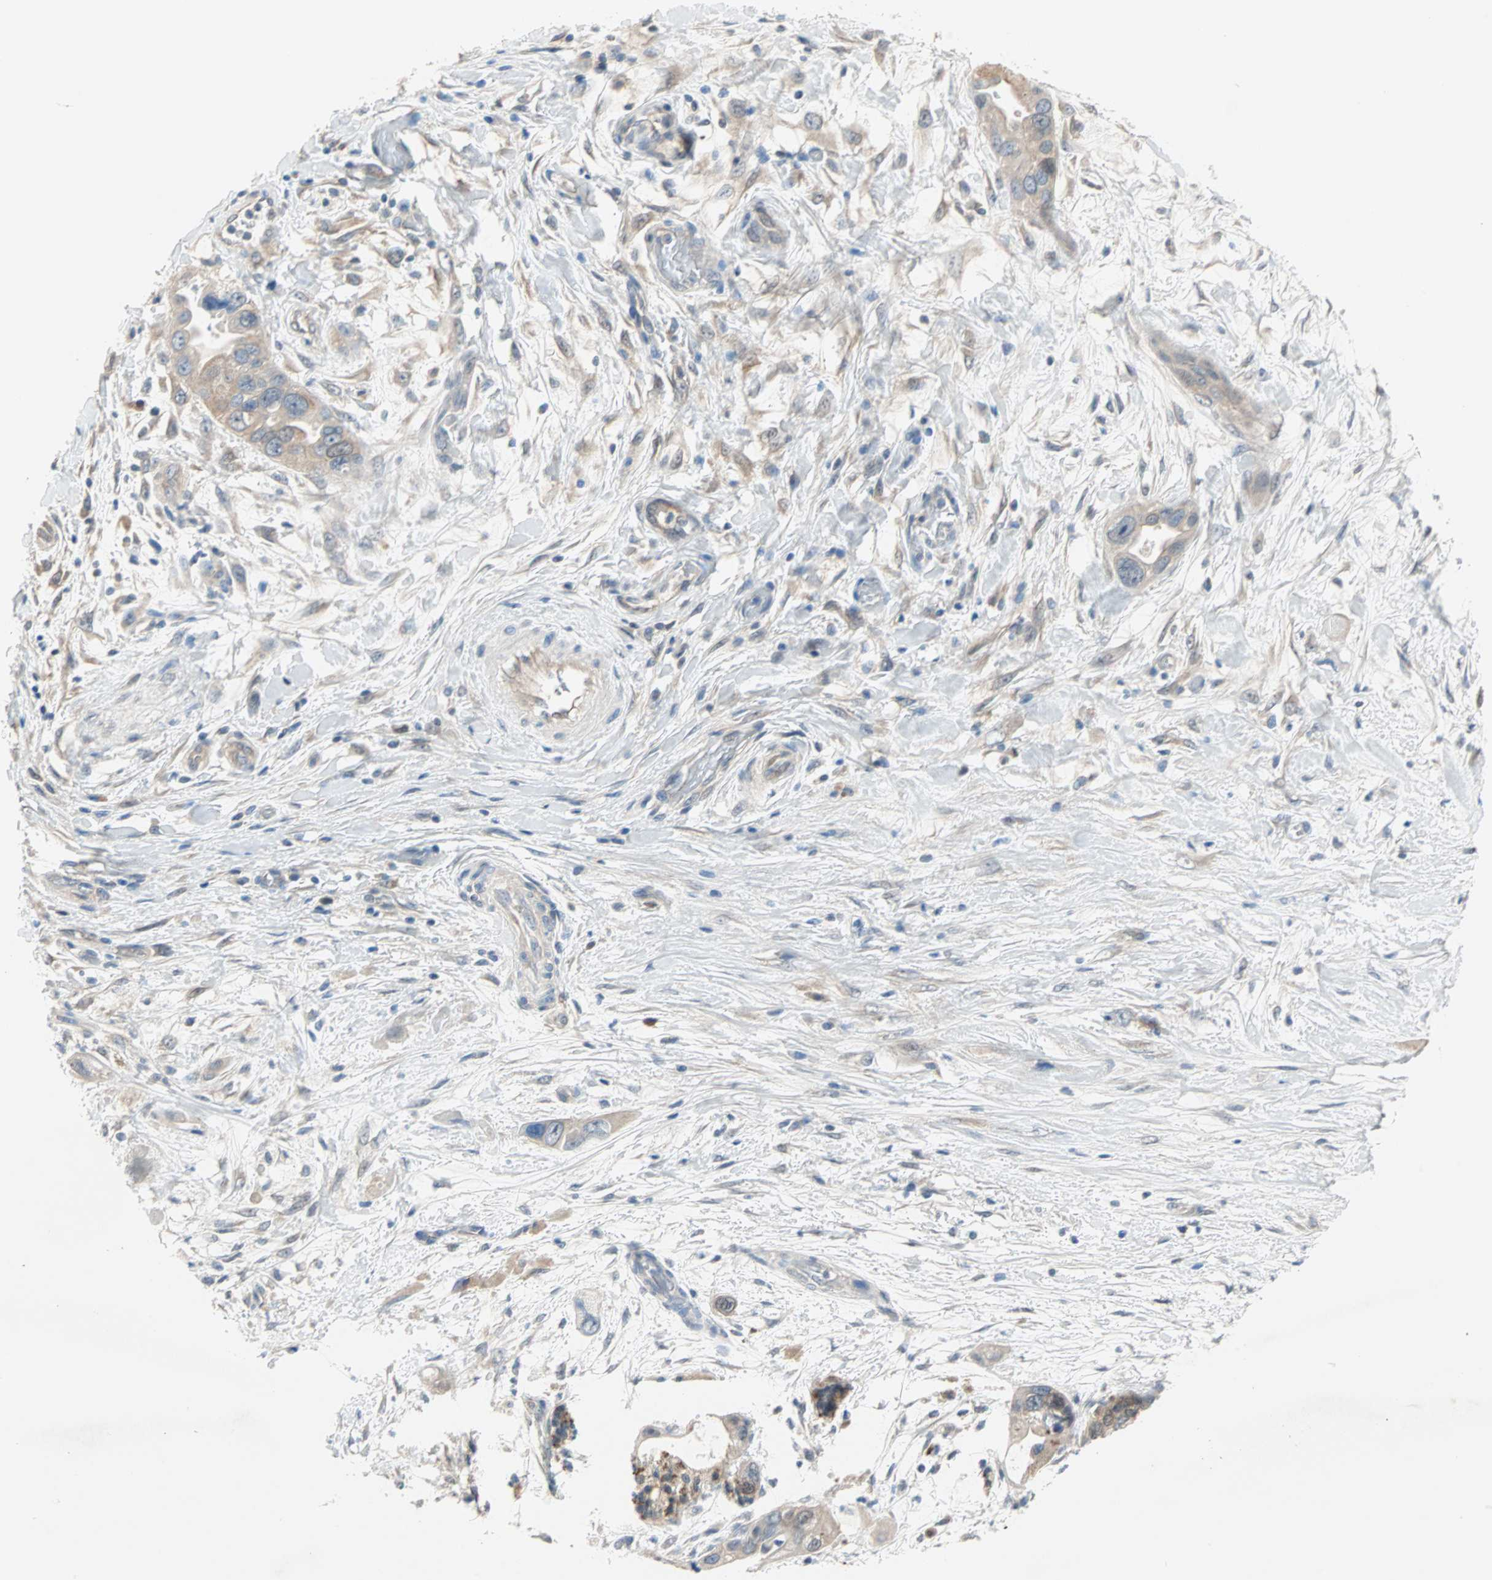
{"staining": {"intensity": "moderate", "quantity": ">75%", "location": "cytoplasmic/membranous"}, "tissue": "pancreatic cancer", "cell_type": "Tumor cells", "image_type": "cancer", "snomed": [{"axis": "morphology", "description": "Adenocarcinoma, NOS"}, {"axis": "topography", "description": "Pancreas"}], "caption": "Immunohistochemistry (IHC) histopathology image of pancreatic adenocarcinoma stained for a protein (brown), which exhibits medium levels of moderate cytoplasmic/membranous positivity in about >75% of tumor cells.", "gene": "MPI", "patient": {"sex": "female", "age": 77}}